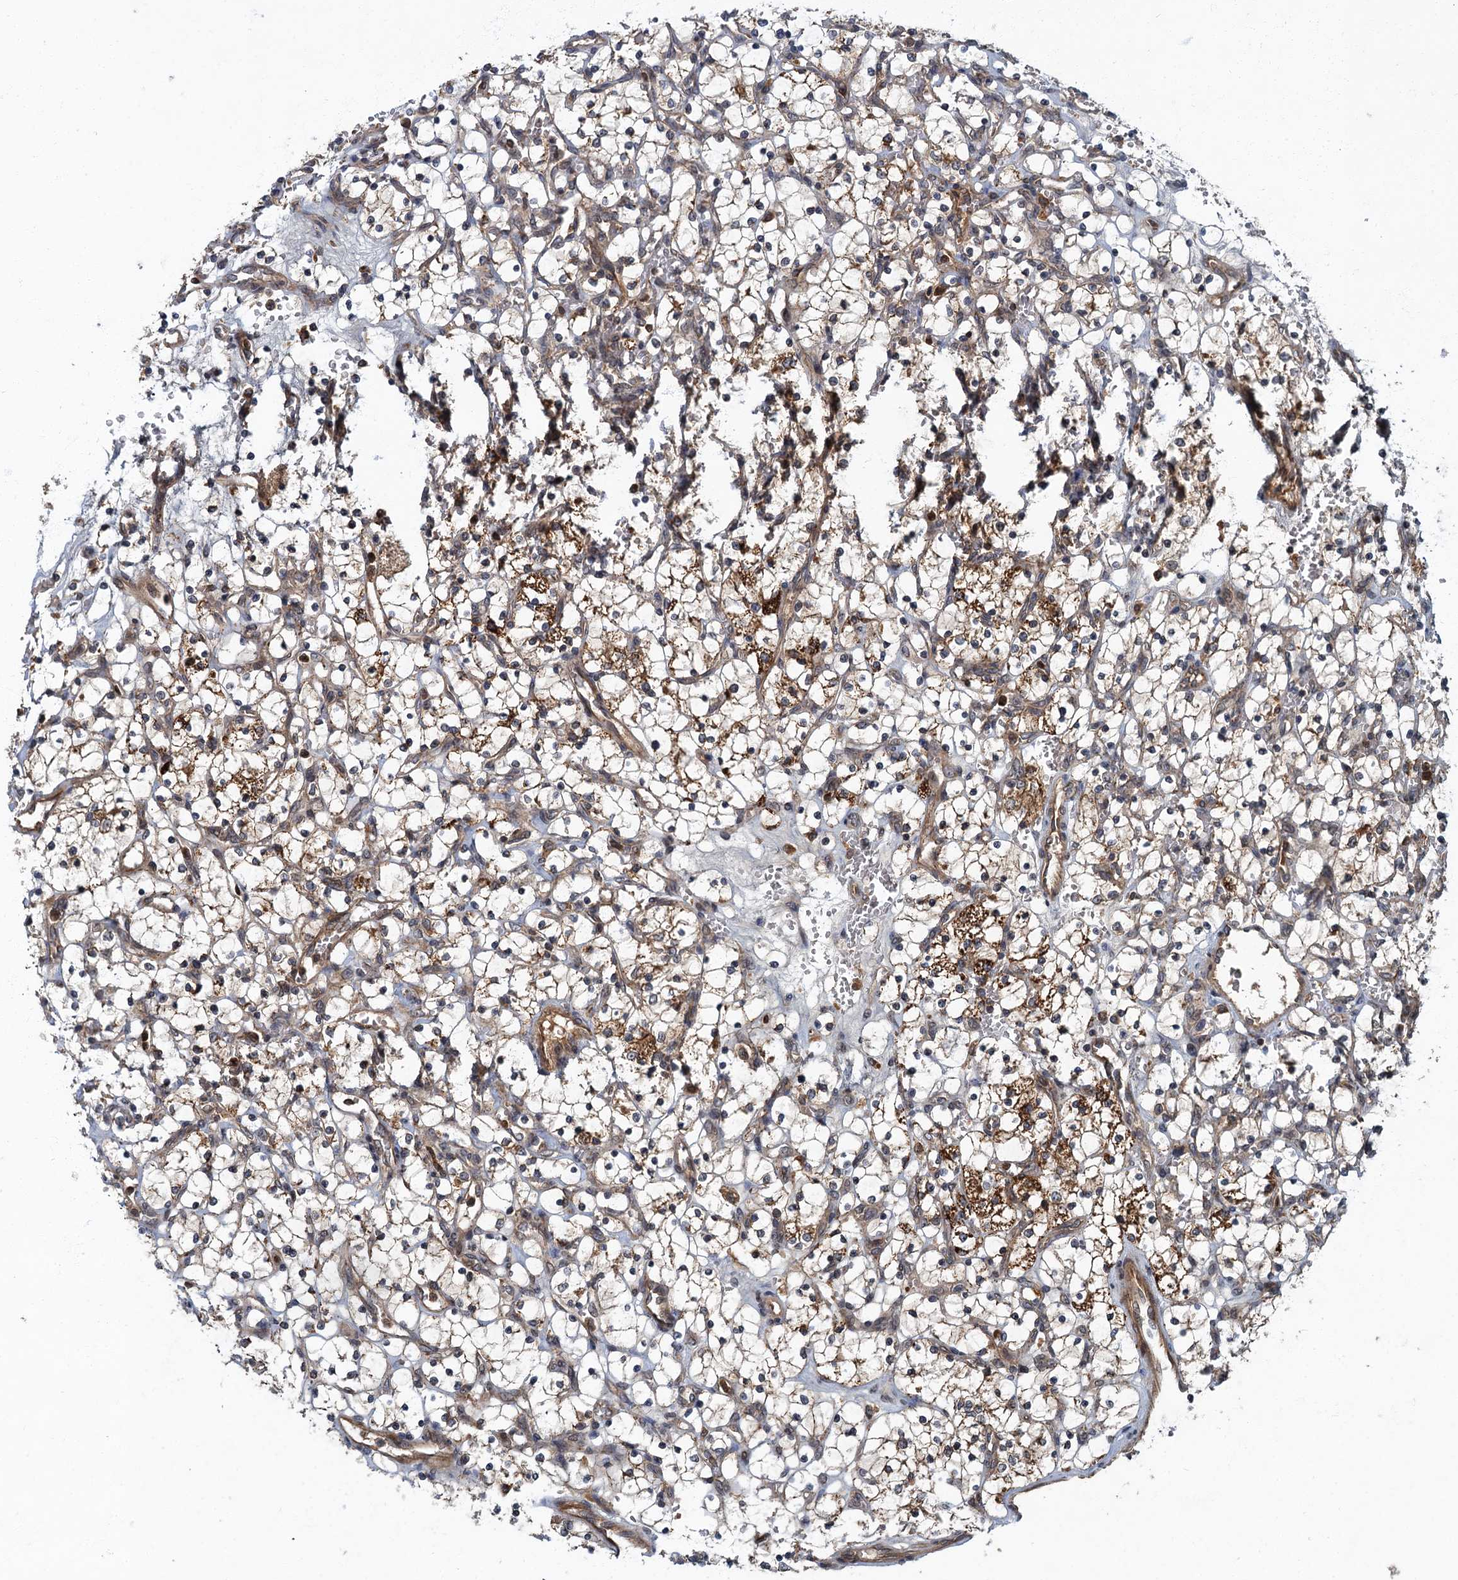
{"staining": {"intensity": "moderate", "quantity": "<25%", "location": "cytoplasmic/membranous"}, "tissue": "renal cancer", "cell_type": "Tumor cells", "image_type": "cancer", "snomed": [{"axis": "morphology", "description": "Adenocarcinoma, NOS"}, {"axis": "topography", "description": "Kidney"}], "caption": "Moderate cytoplasmic/membranous protein expression is seen in approximately <25% of tumor cells in renal cancer. (IHC, brightfield microscopy, high magnification).", "gene": "SLC11A2", "patient": {"sex": "female", "age": 69}}